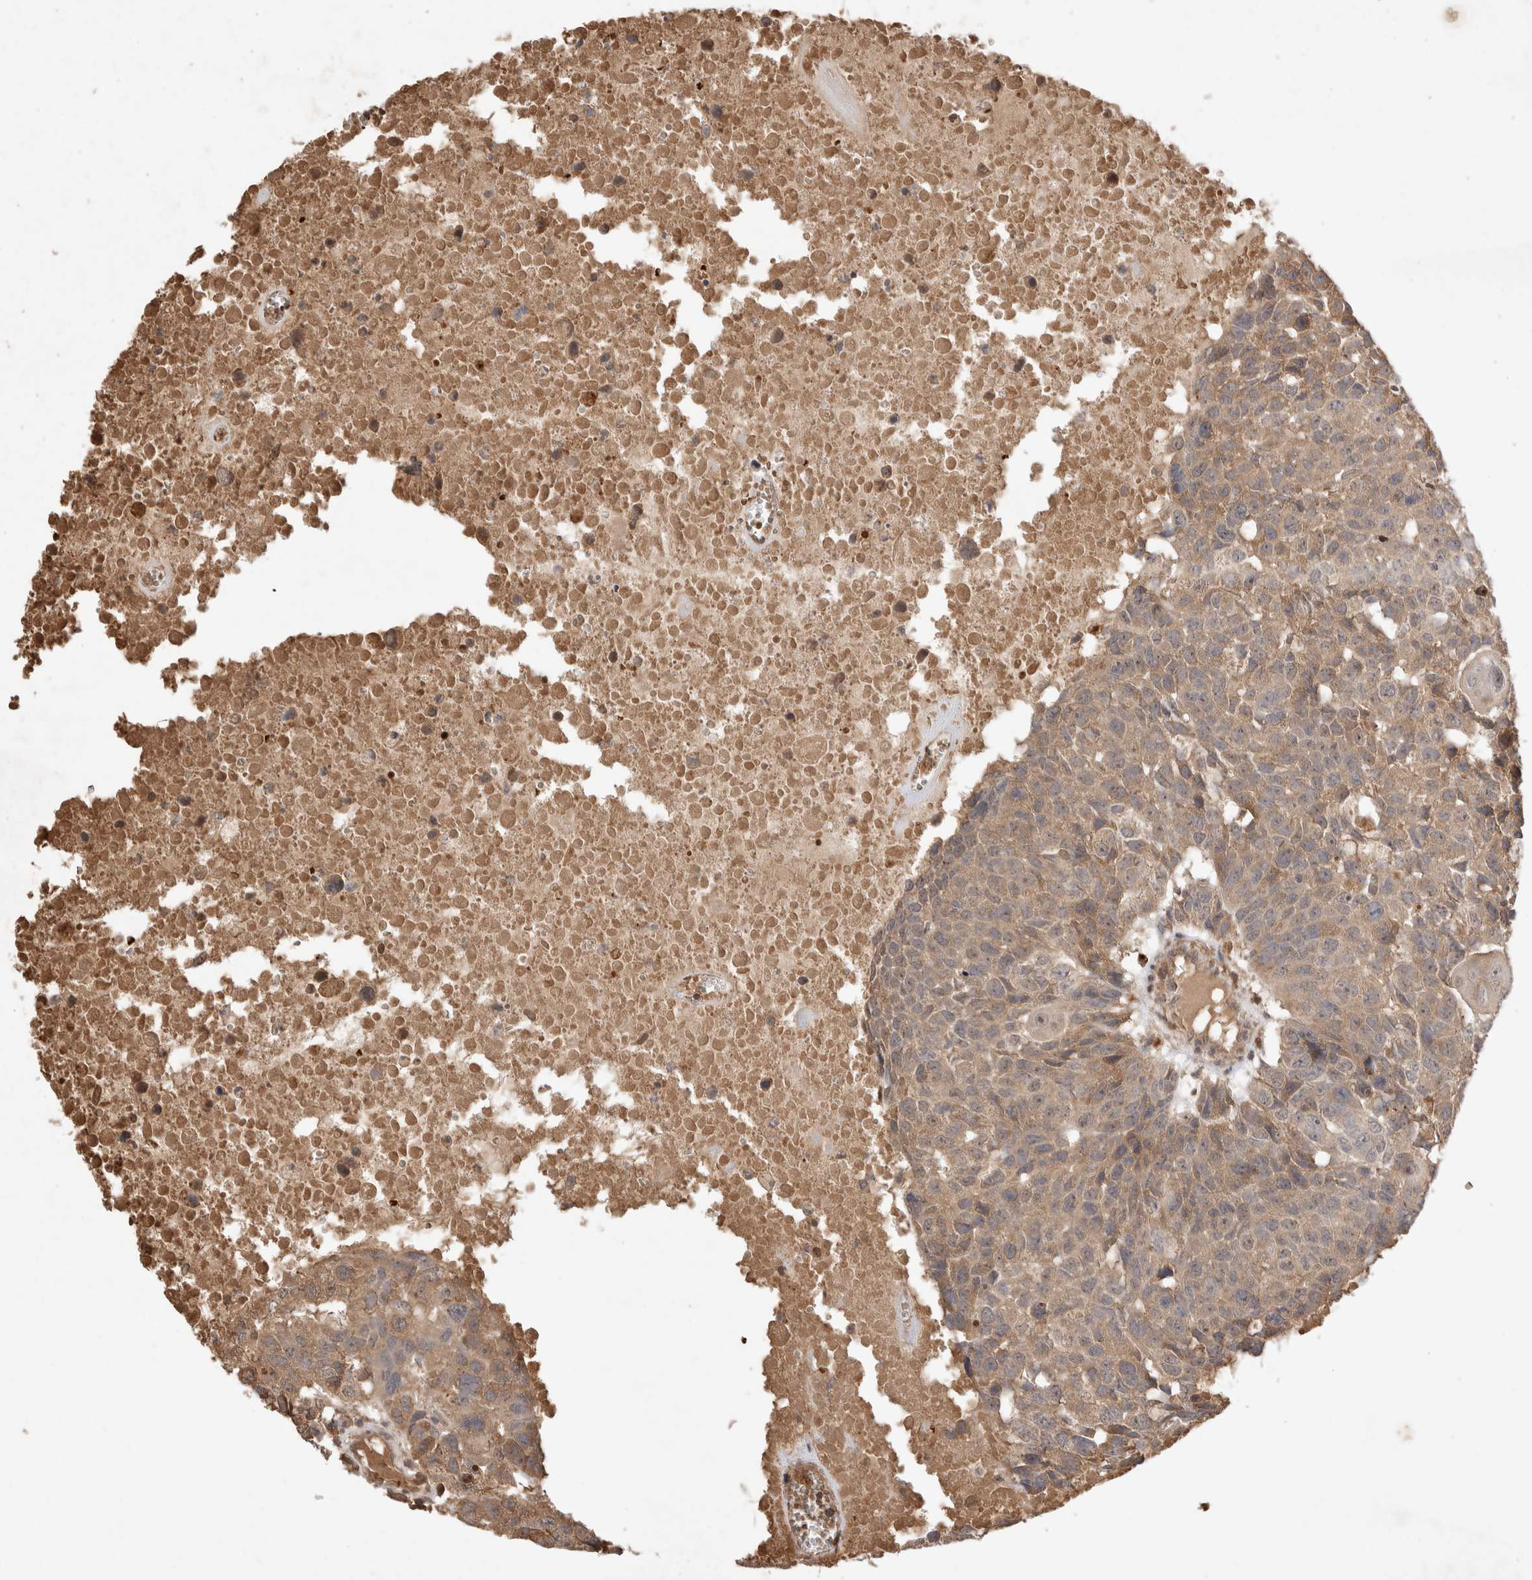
{"staining": {"intensity": "weak", "quantity": "25%-75%", "location": "cytoplasmic/membranous,nuclear"}, "tissue": "head and neck cancer", "cell_type": "Tumor cells", "image_type": "cancer", "snomed": [{"axis": "morphology", "description": "Squamous cell carcinoma, NOS"}, {"axis": "topography", "description": "Head-Neck"}], "caption": "Immunohistochemistry (IHC) of squamous cell carcinoma (head and neck) demonstrates low levels of weak cytoplasmic/membranous and nuclear expression in about 25%-75% of tumor cells.", "gene": "FAM221A", "patient": {"sex": "male", "age": 66}}